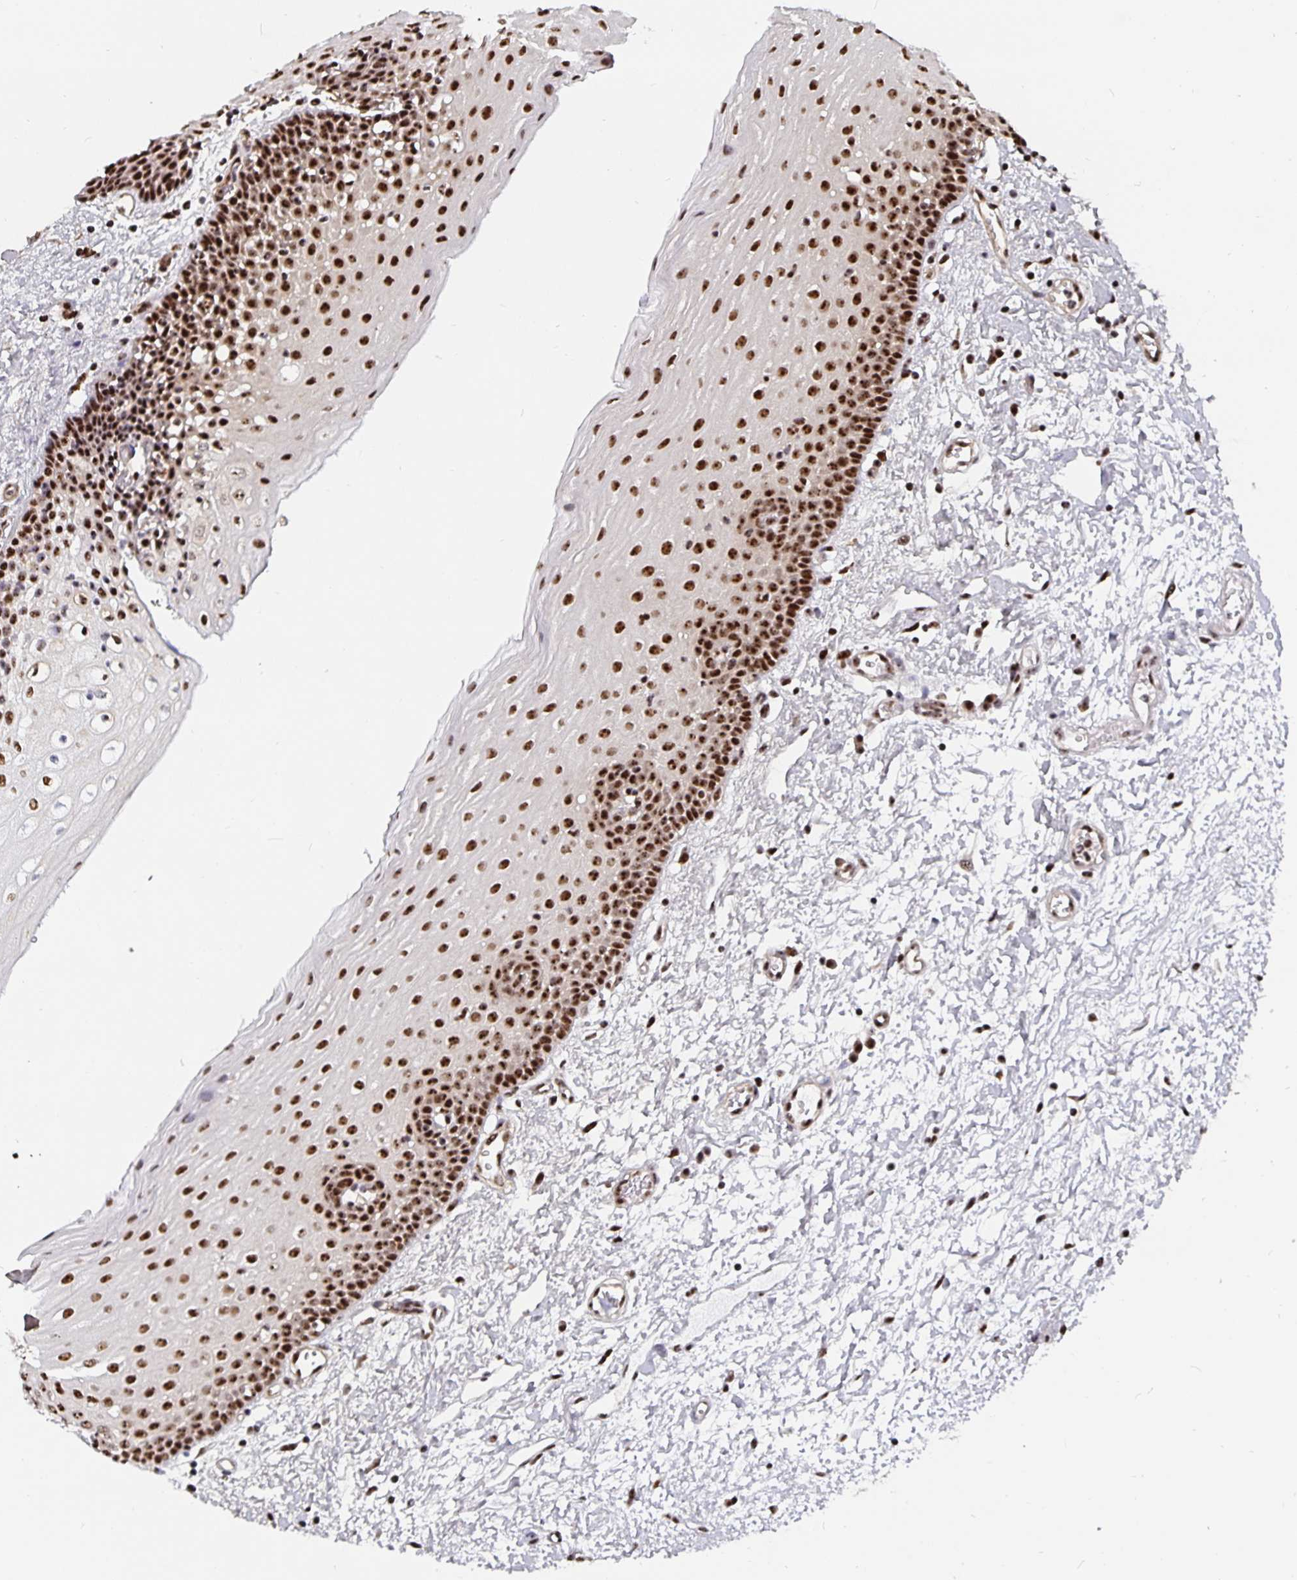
{"staining": {"intensity": "strong", "quantity": ">75%", "location": "nuclear"}, "tissue": "oral mucosa", "cell_type": "Squamous epithelial cells", "image_type": "normal", "snomed": [{"axis": "morphology", "description": "Normal tissue, NOS"}, {"axis": "topography", "description": "Oral tissue"}], "caption": "A high-resolution micrograph shows immunohistochemistry (IHC) staining of benign oral mucosa, which displays strong nuclear positivity in about >75% of squamous epithelial cells.", "gene": "LAS1L", "patient": {"sex": "female", "age": 43}}